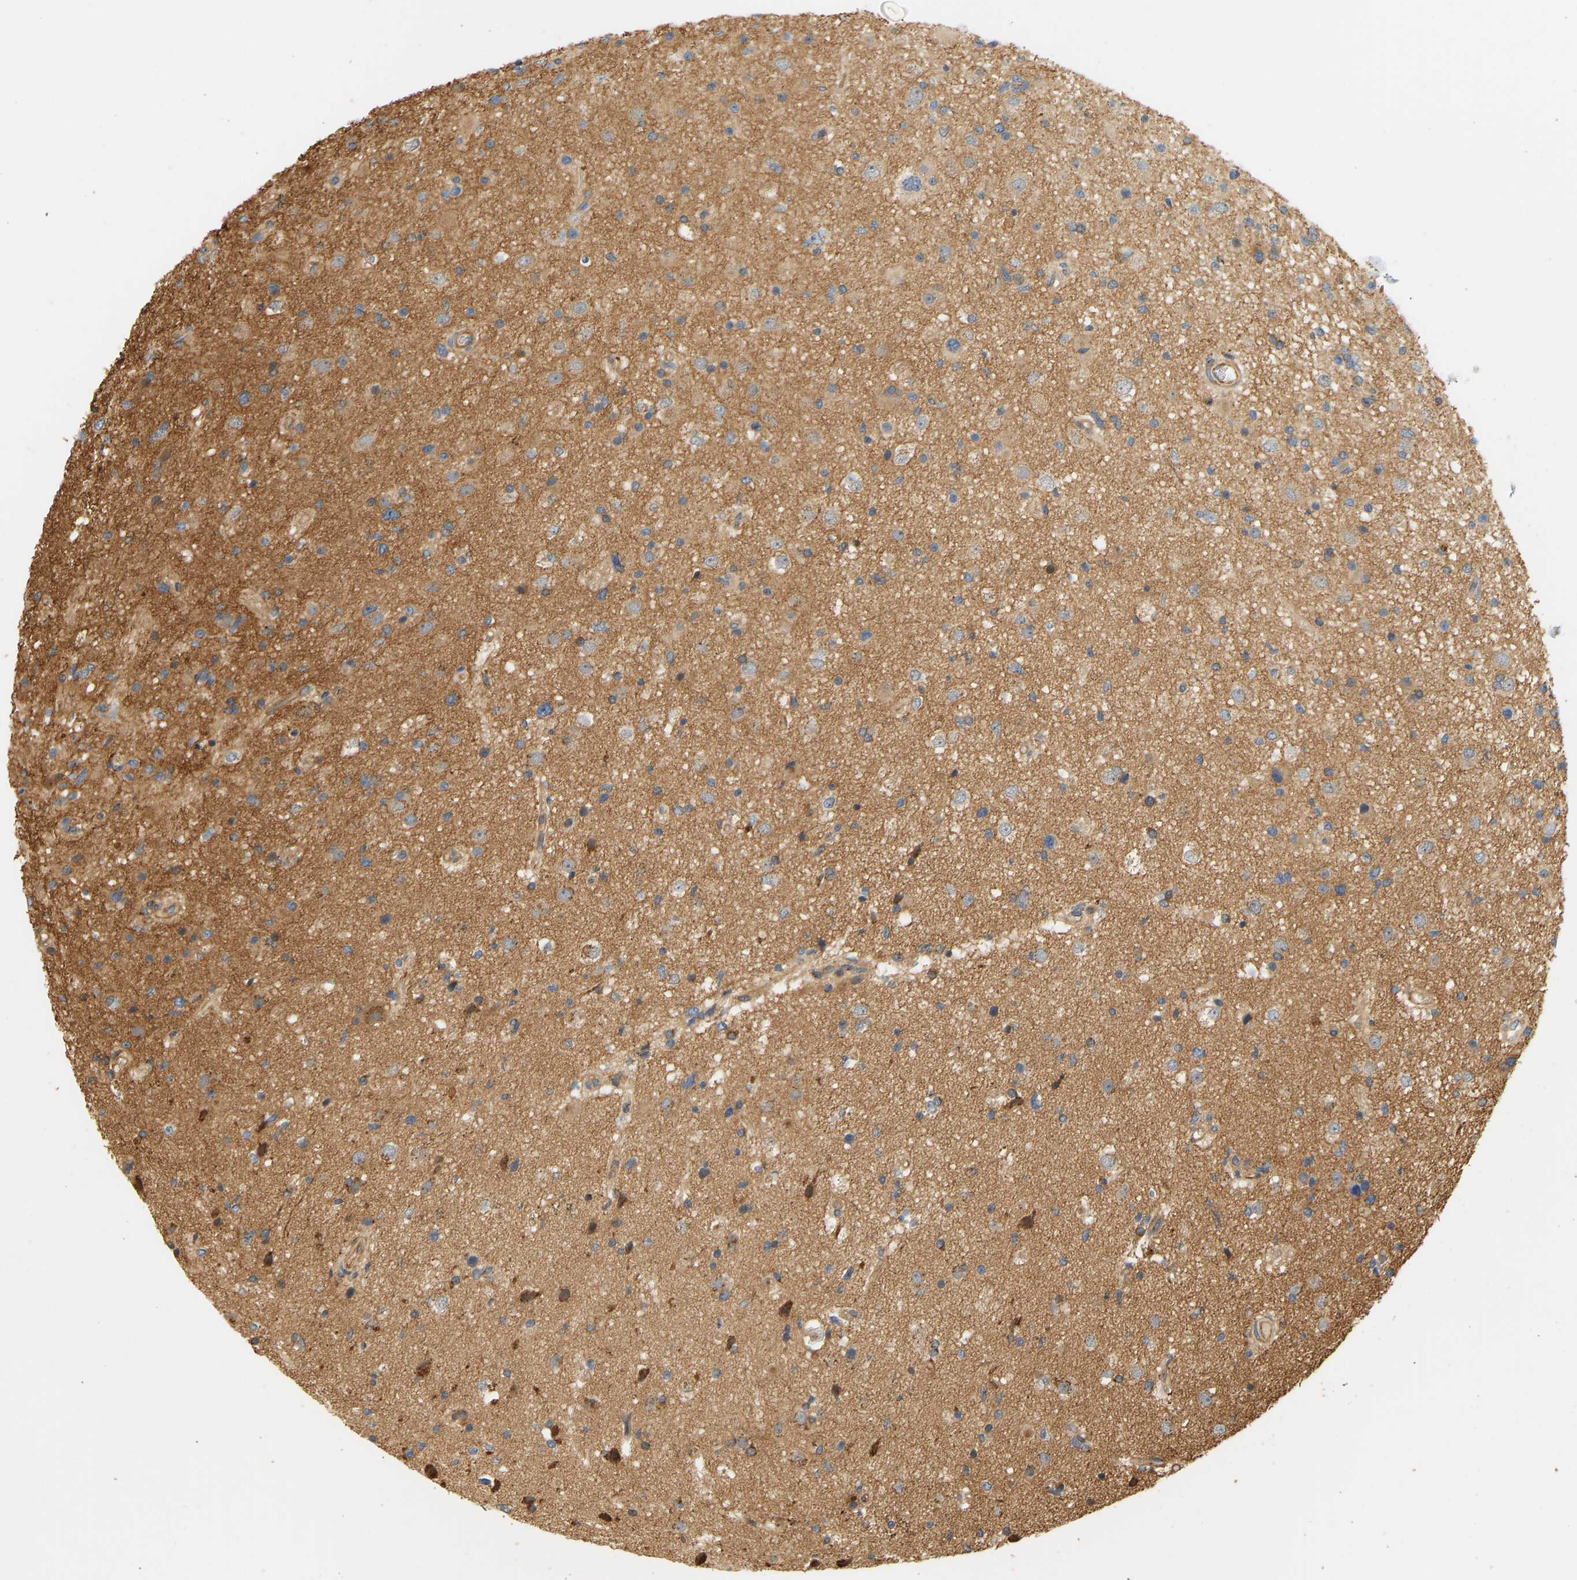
{"staining": {"intensity": "moderate", "quantity": "<25%", "location": "cytoplasmic/membranous"}, "tissue": "glioma", "cell_type": "Tumor cells", "image_type": "cancer", "snomed": [{"axis": "morphology", "description": "Glioma, malignant, High grade"}, {"axis": "topography", "description": "Brain"}], "caption": "Malignant glioma (high-grade) tissue shows moderate cytoplasmic/membranous staining in approximately <25% of tumor cells", "gene": "CEP57", "patient": {"sex": "male", "age": 33}}